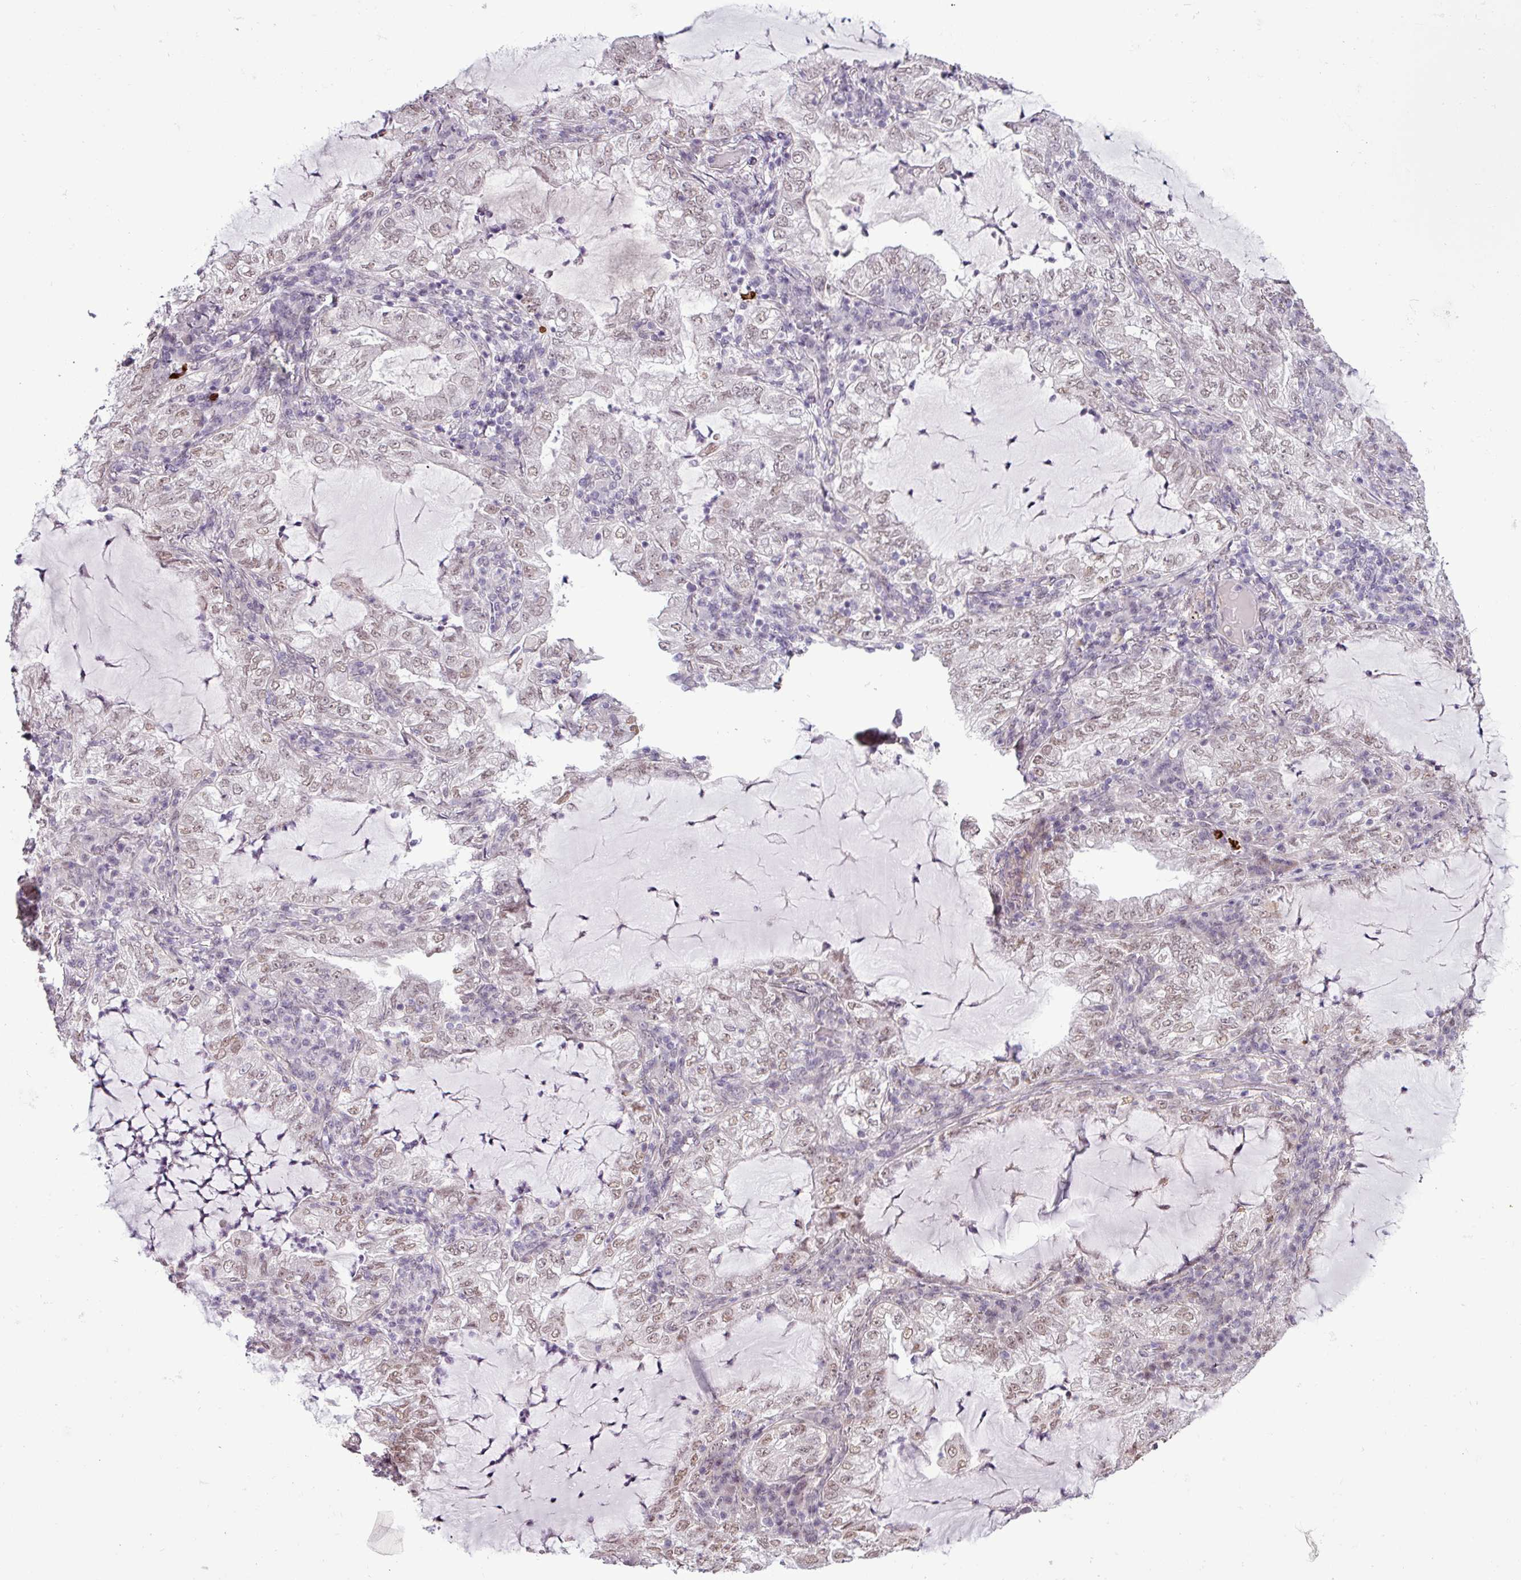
{"staining": {"intensity": "weak", "quantity": ">75%", "location": "nuclear"}, "tissue": "lung cancer", "cell_type": "Tumor cells", "image_type": "cancer", "snomed": [{"axis": "morphology", "description": "Adenocarcinoma, NOS"}, {"axis": "topography", "description": "Lung"}], "caption": "A brown stain labels weak nuclear positivity of a protein in human lung cancer tumor cells. Using DAB (3,3'-diaminobenzidine) (brown) and hematoxylin (blue) stains, captured at high magnification using brightfield microscopy.", "gene": "GPT2", "patient": {"sex": "female", "age": 73}}